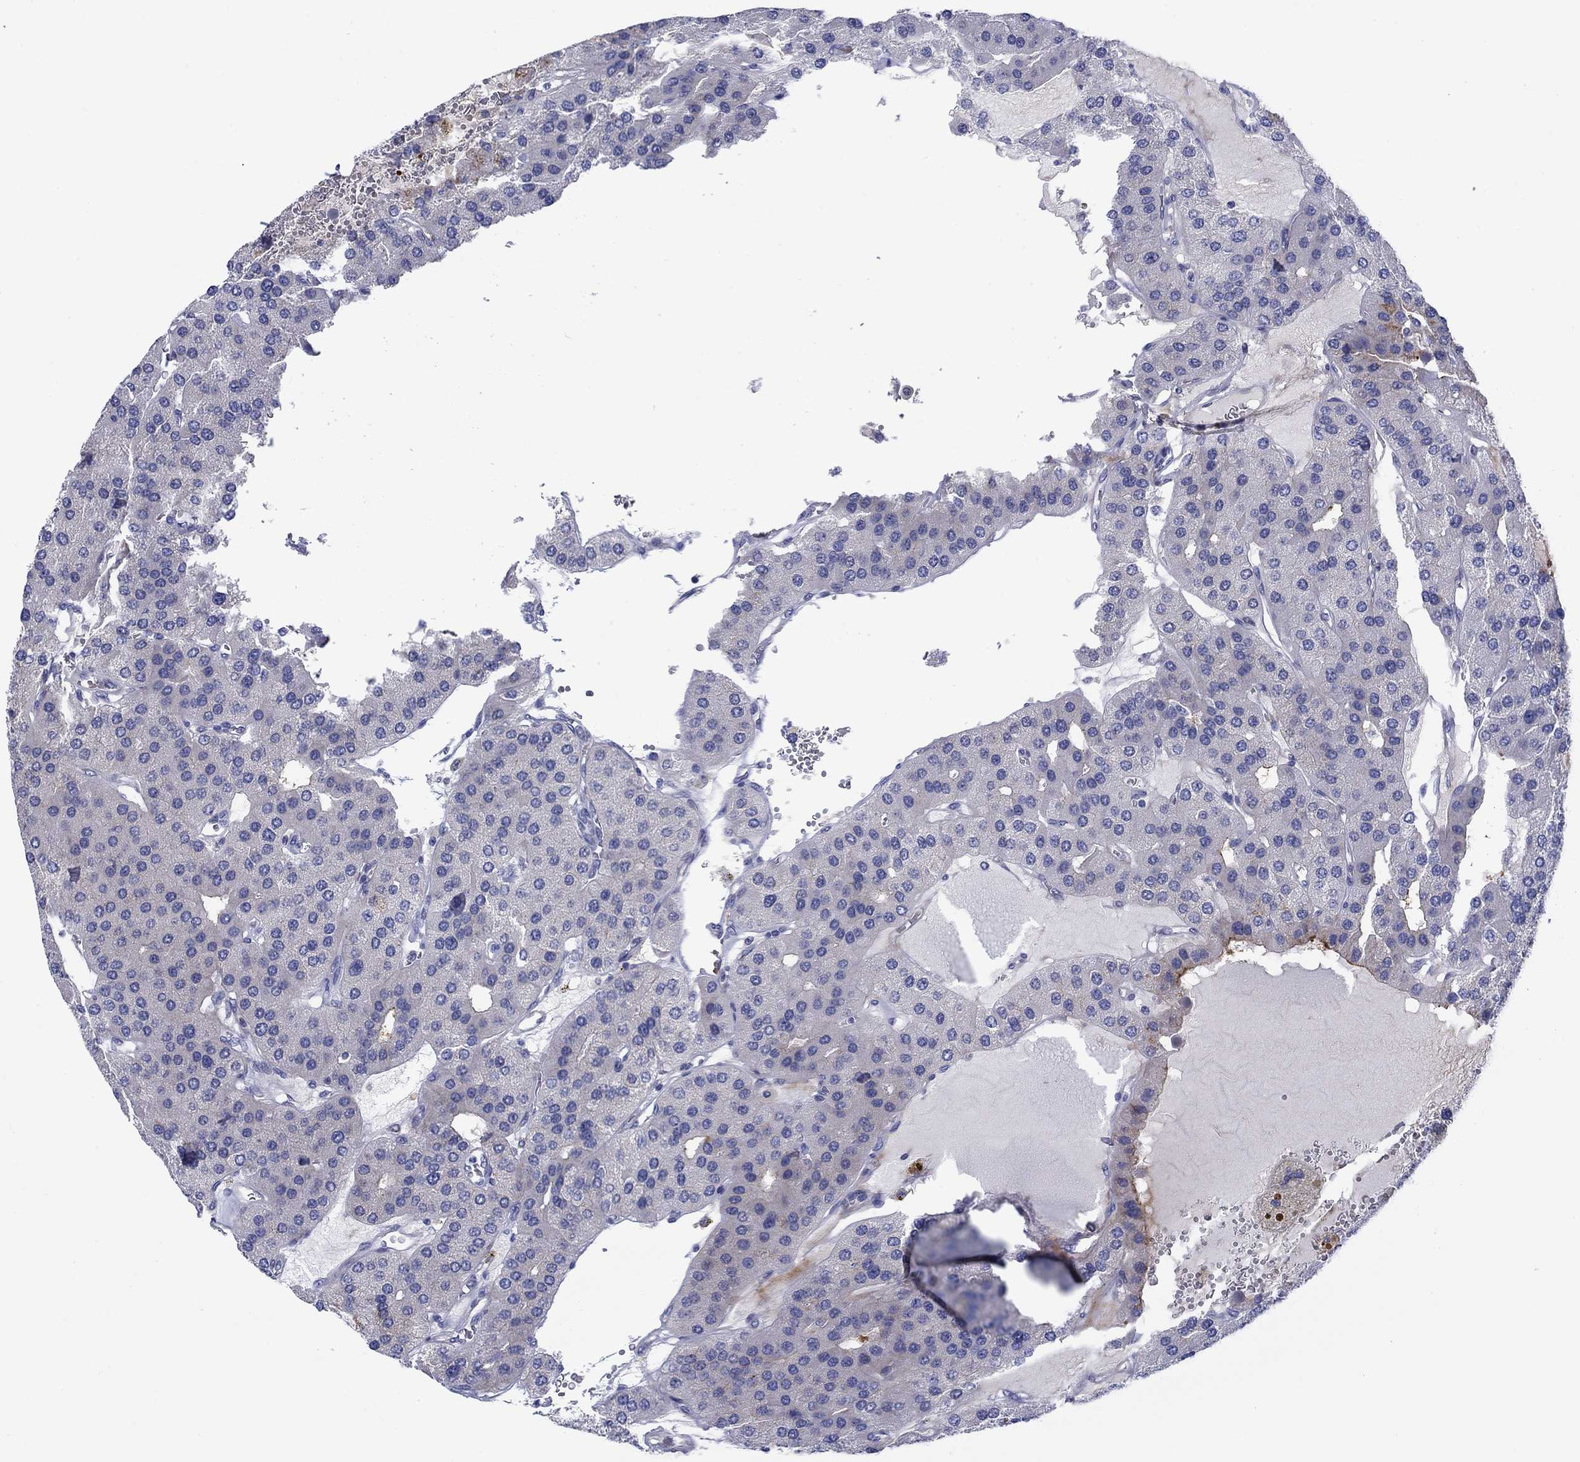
{"staining": {"intensity": "negative", "quantity": "none", "location": "none"}, "tissue": "parathyroid gland", "cell_type": "Glandular cells", "image_type": "normal", "snomed": [{"axis": "morphology", "description": "Normal tissue, NOS"}, {"axis": "morphology", "description": "Adenoma, NOS"}, {"axis": "topography", "description": "Parathyroid gland"}], "caption": "Immunohistochemistry histopathology image of normal human parathyroid gland stained for a protein (brown), which demonstrates no staining in glandular cells. The staining is performed using DAB brown chromogen with nuclei counter-stained in using hematoxylin.", "gene": "SVEP1", "patient": {"sex": "female", "age": 86}}